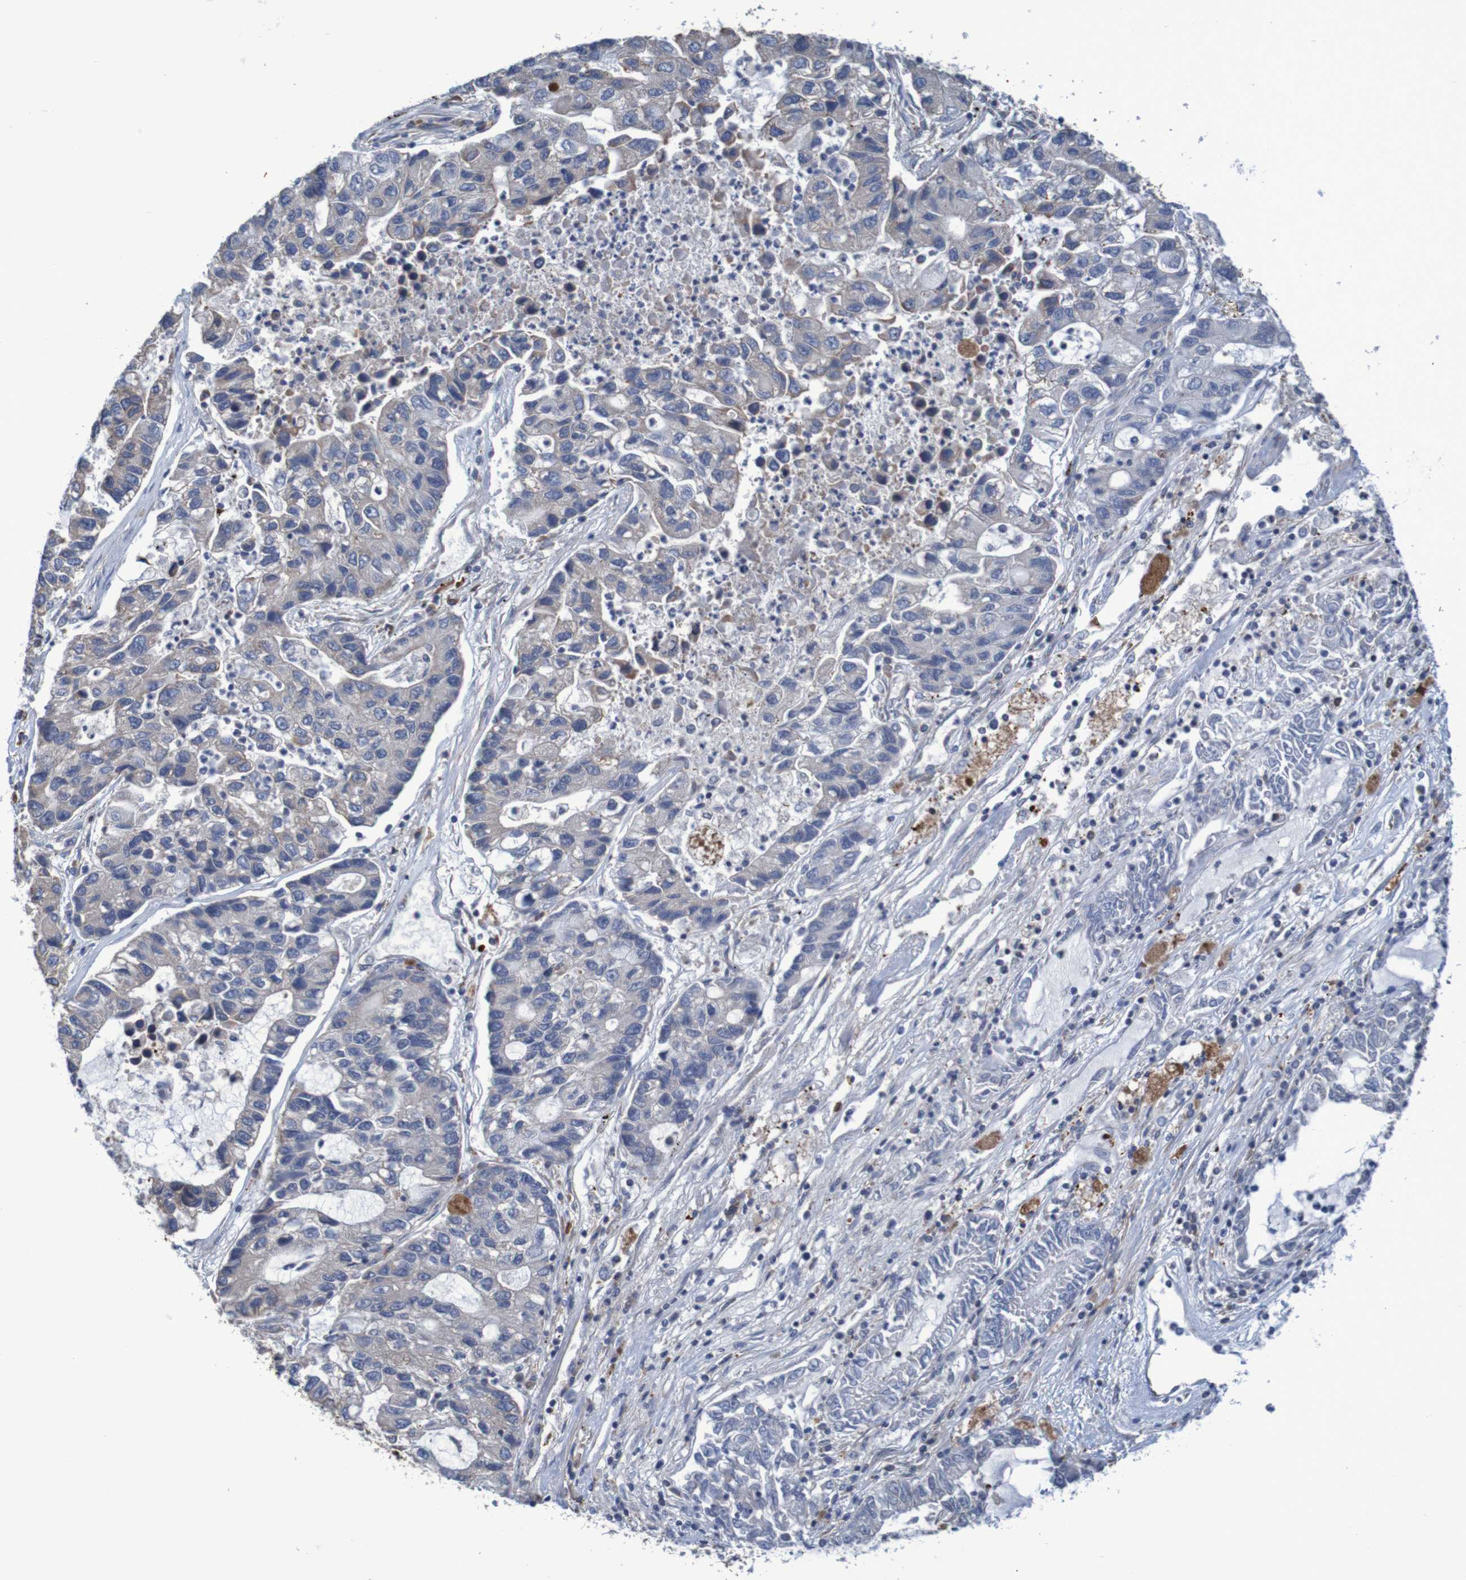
{"staining": {"intensity": "negative", "quantity": "none", "location": "none"}, "tissue": "lung cancer", "cell_type": "Tumor cells", "image_type": "cancer", "snomed": [{"axis": "morphology", "description": "Adenocarcinoma, NOS"}, {"axis": "topography", "description": "Lung"}], "caption": "Immunohistochemical staining of lung cancer reveals no significant staining in tumor cells. (DAB immunohistochemistry (IHC), high magnification).", "gene": "CLDN18", "patient": {"sex": "female", "age": 51}}